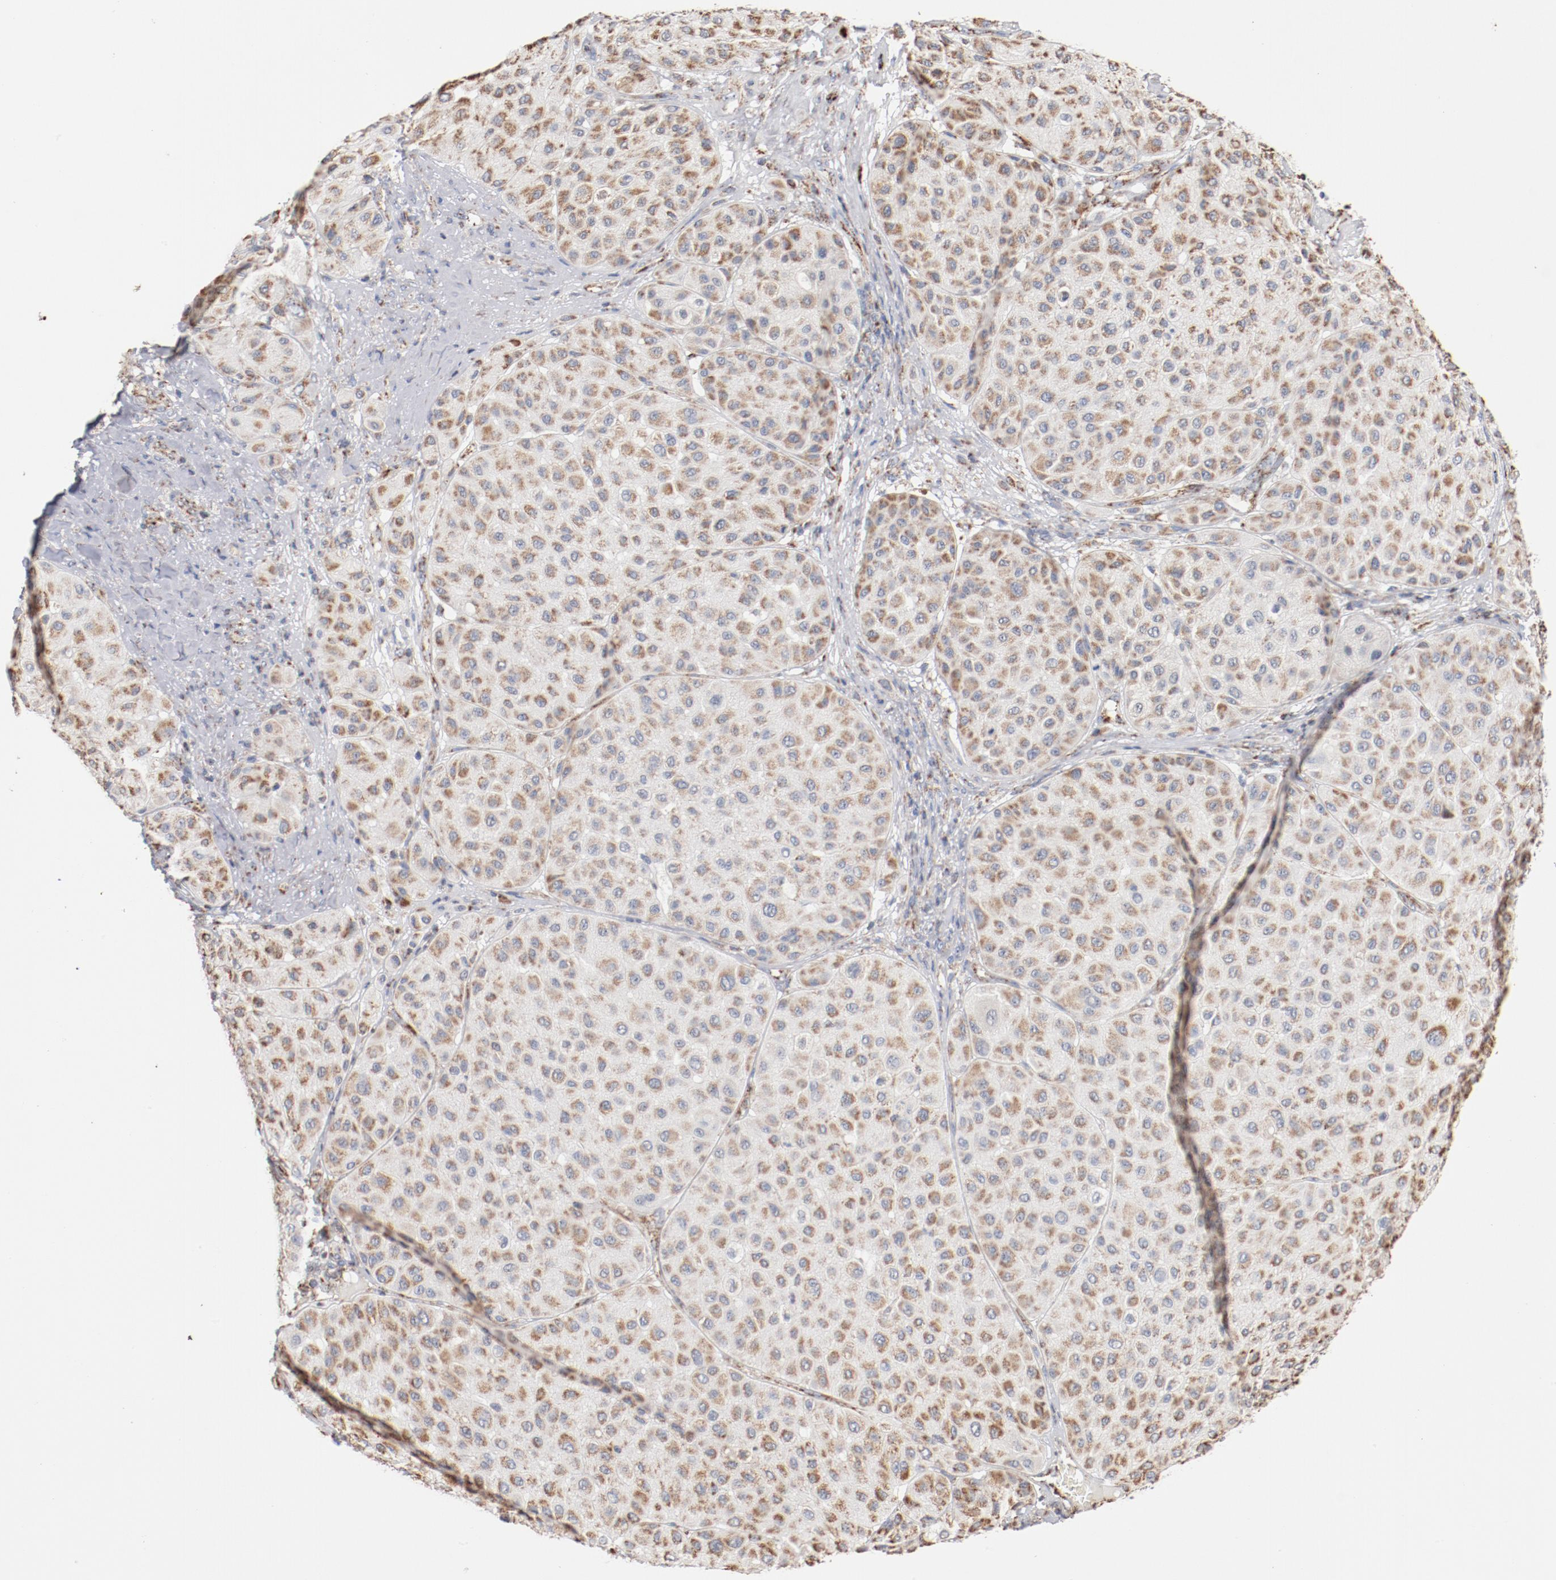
{"staining": {"intensity": "moderate", "quantity": ">75%", "location": "cytoplasmic/membranous"}, "tissue": "melanoma", "cell_type": "Tumor cells", "image_type": "cancer", "snomed": [{"axis": "morphology", "description": "Normal tissue, NOS"}, {"axis": "morphology", "description": "Malignant melanoma, Metastatic site"}, {"axis": "topography", "description": "Skin"}], "caption": "Melanoma tissue exhibits moderate cytoplasmic/membranous staining in about >75% of tumor cells, visualized by immunohistochemistry.", "gene": "NDUFS4", "patient": {"sex": "male", "age": 41}}